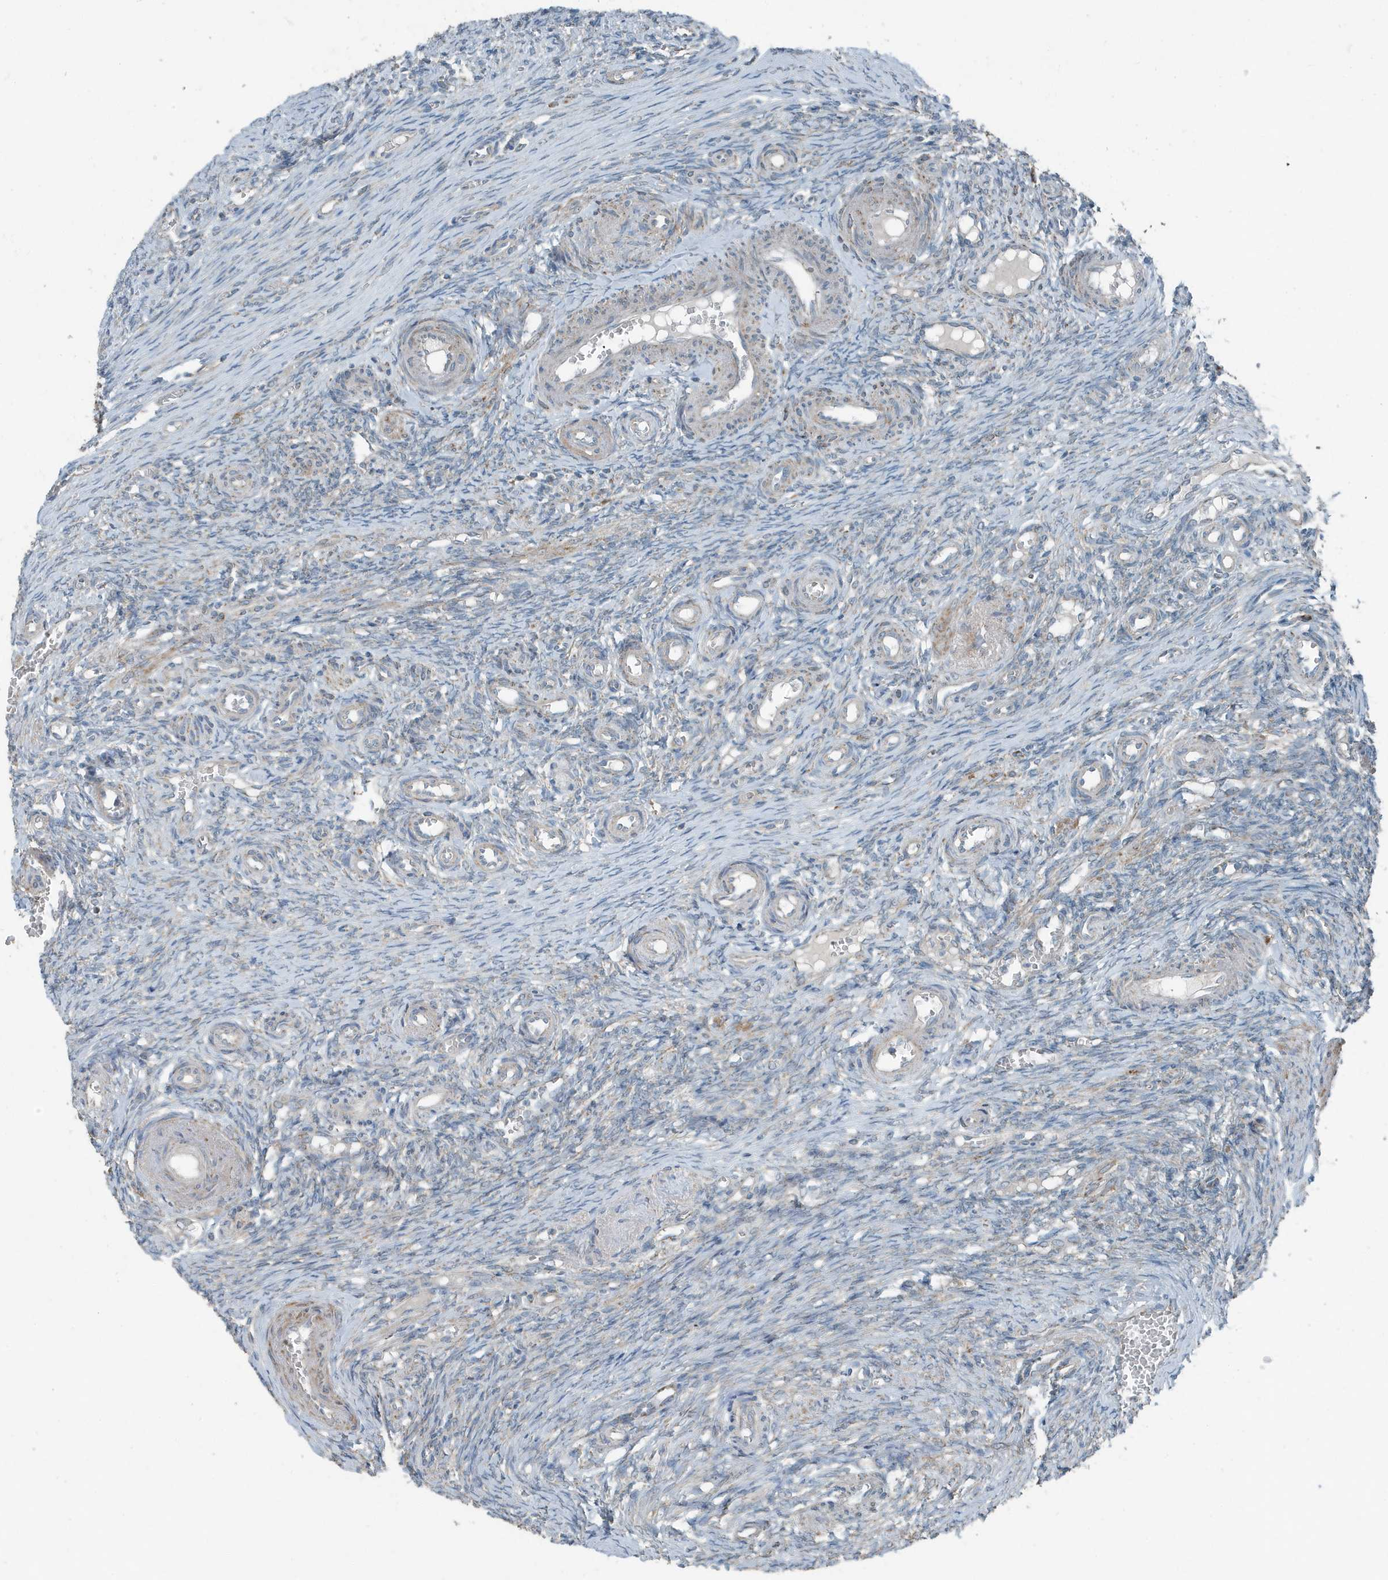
{"staining": {"intensity": "weak", "quantity": "<25%", "location": "cytoplasmic/membranous"}, "tissue": "ovary", "cell_type": "Ovarian stroma cells", "image_type": "normal", "snomed": [{"axis": "morphology", "description": "Adenocarcinoma, NOS"}, {"axis": "topography", "description": "Endometrium"}], "caption": "A high-resolution photomicrograph shows immunohistochemistry (IHC) staining of normal ovary, which demonstrates no significant positivity in ovarian stroma cells.", "gene": "MT", "patient": {"sex": "female", "age": 32}}